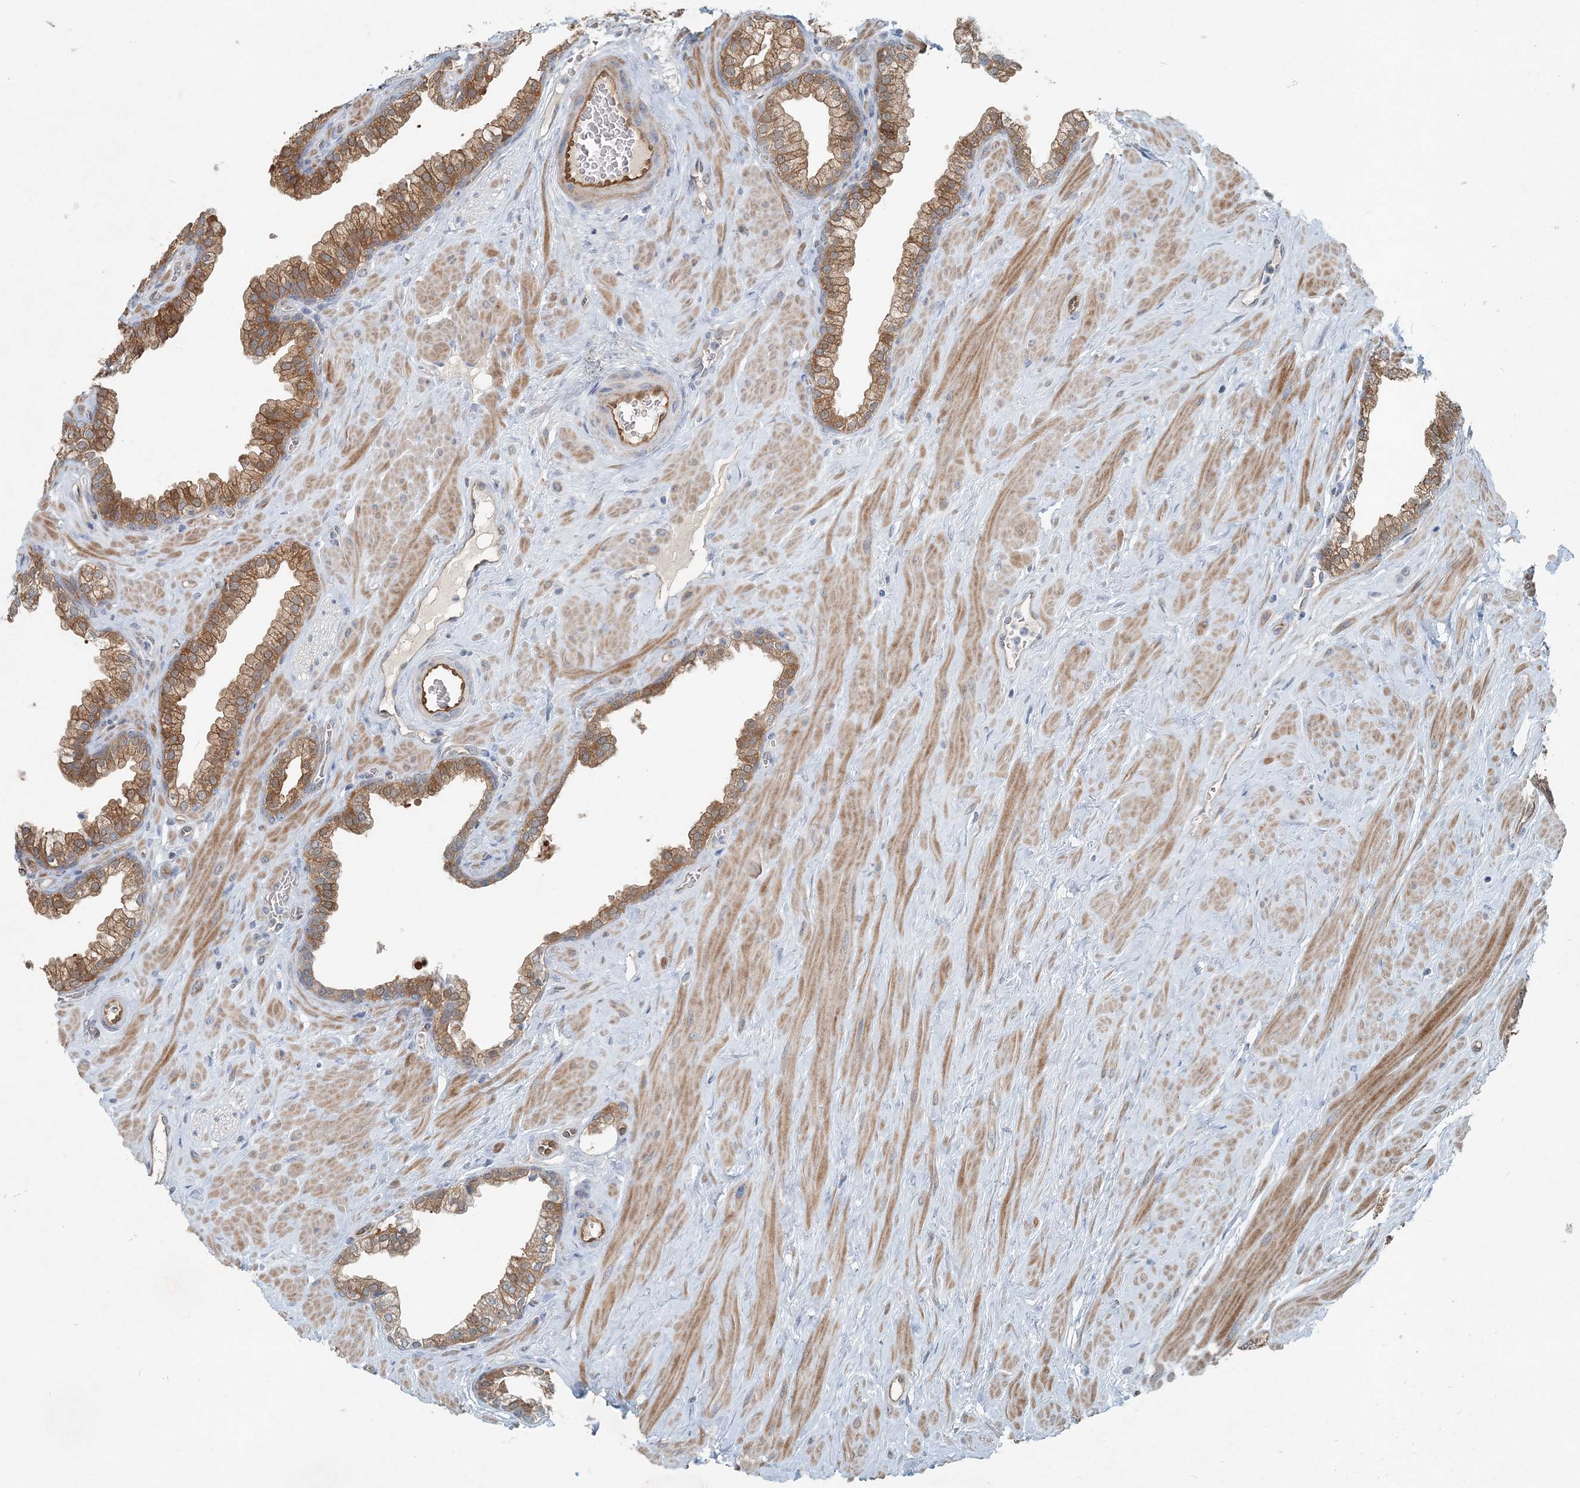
{"staining": {"intensity": "moderate", "quantity": ">75%", "location": "cytoplasmic/membranous"}, "tissue": "prostate", "cell_type": "Glandular cells", "image_type": "normal", "snomed": [{"axis": "morphology", "description": "Normal tissue, NOS"}, {"axis": "morphology", "description": "Urothelial carcinoma, Low grade"}, {"axis": "topography", "description": "Urinary bladder"}, {"axis": "topography", "description": "Prostate"}], "caption": "Immunohistochemical staining of unremarkable prostate displays moderate cytoplasmic/membranous protein positivity in approximately >75% of glandular cells.", "gene": "ARMH1", "patient": {"sex": "male", "age": 60}}